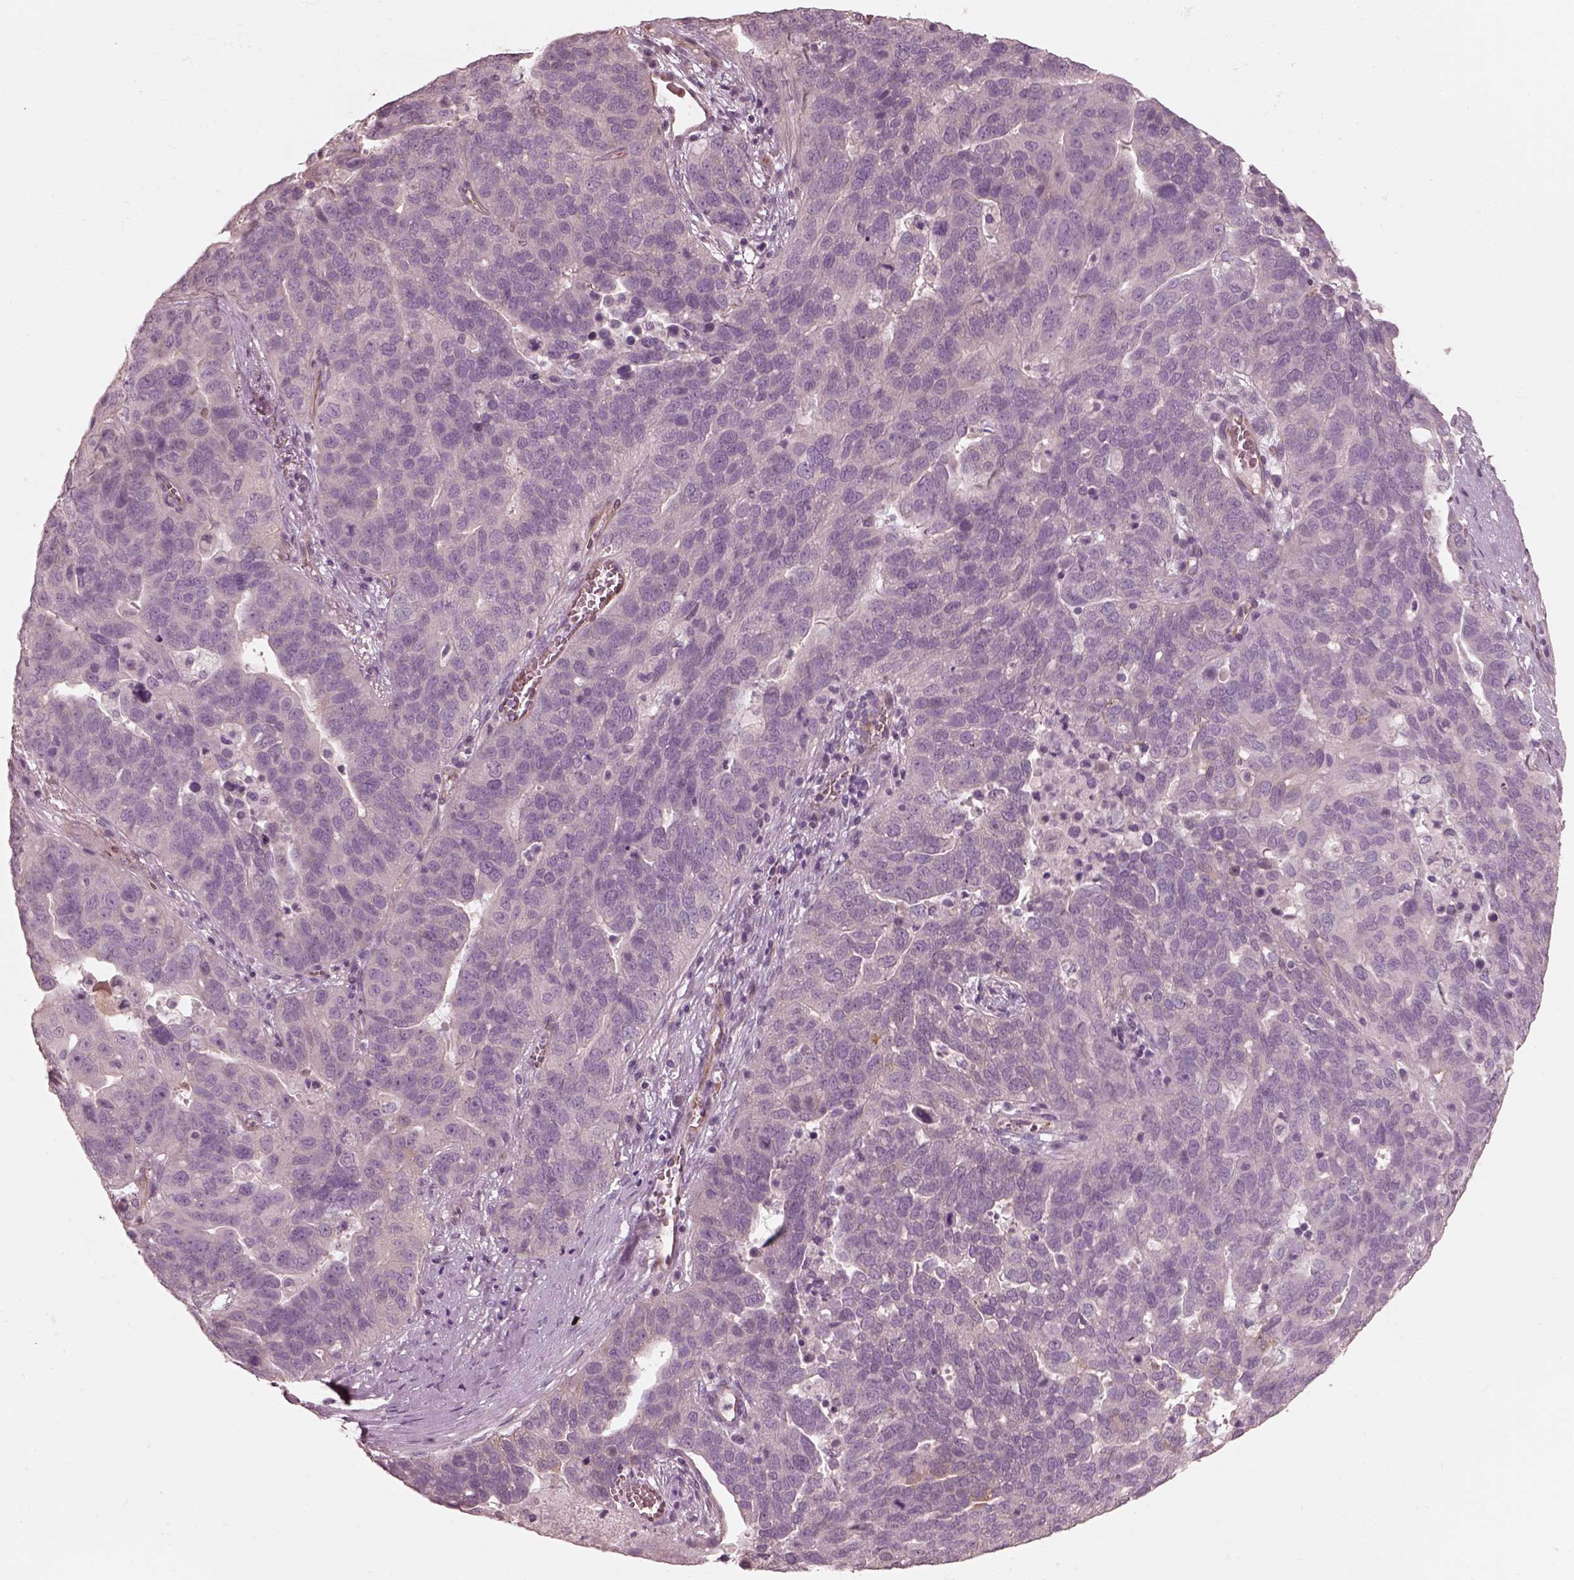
{"staining": {"intensity": "negative", "quantity": "none", "location": "none"}, "tissue": "ovarian cancer", "cell_type": "Tumor cells", "image_type": "cancer", "snomed": [{"axis": "morphology", "description": "Carcinoma, endometroid"}, {"axis": "topography", "description": "Soft tissue"}, {"axis": "topography", "description": "Ovary"}], "caption": "Tumor cells show no significant staining in ovarian cancer (endometroid carcinoma).", "gene": "CRYM", "patient": {"sex": "female", "age": 52}}